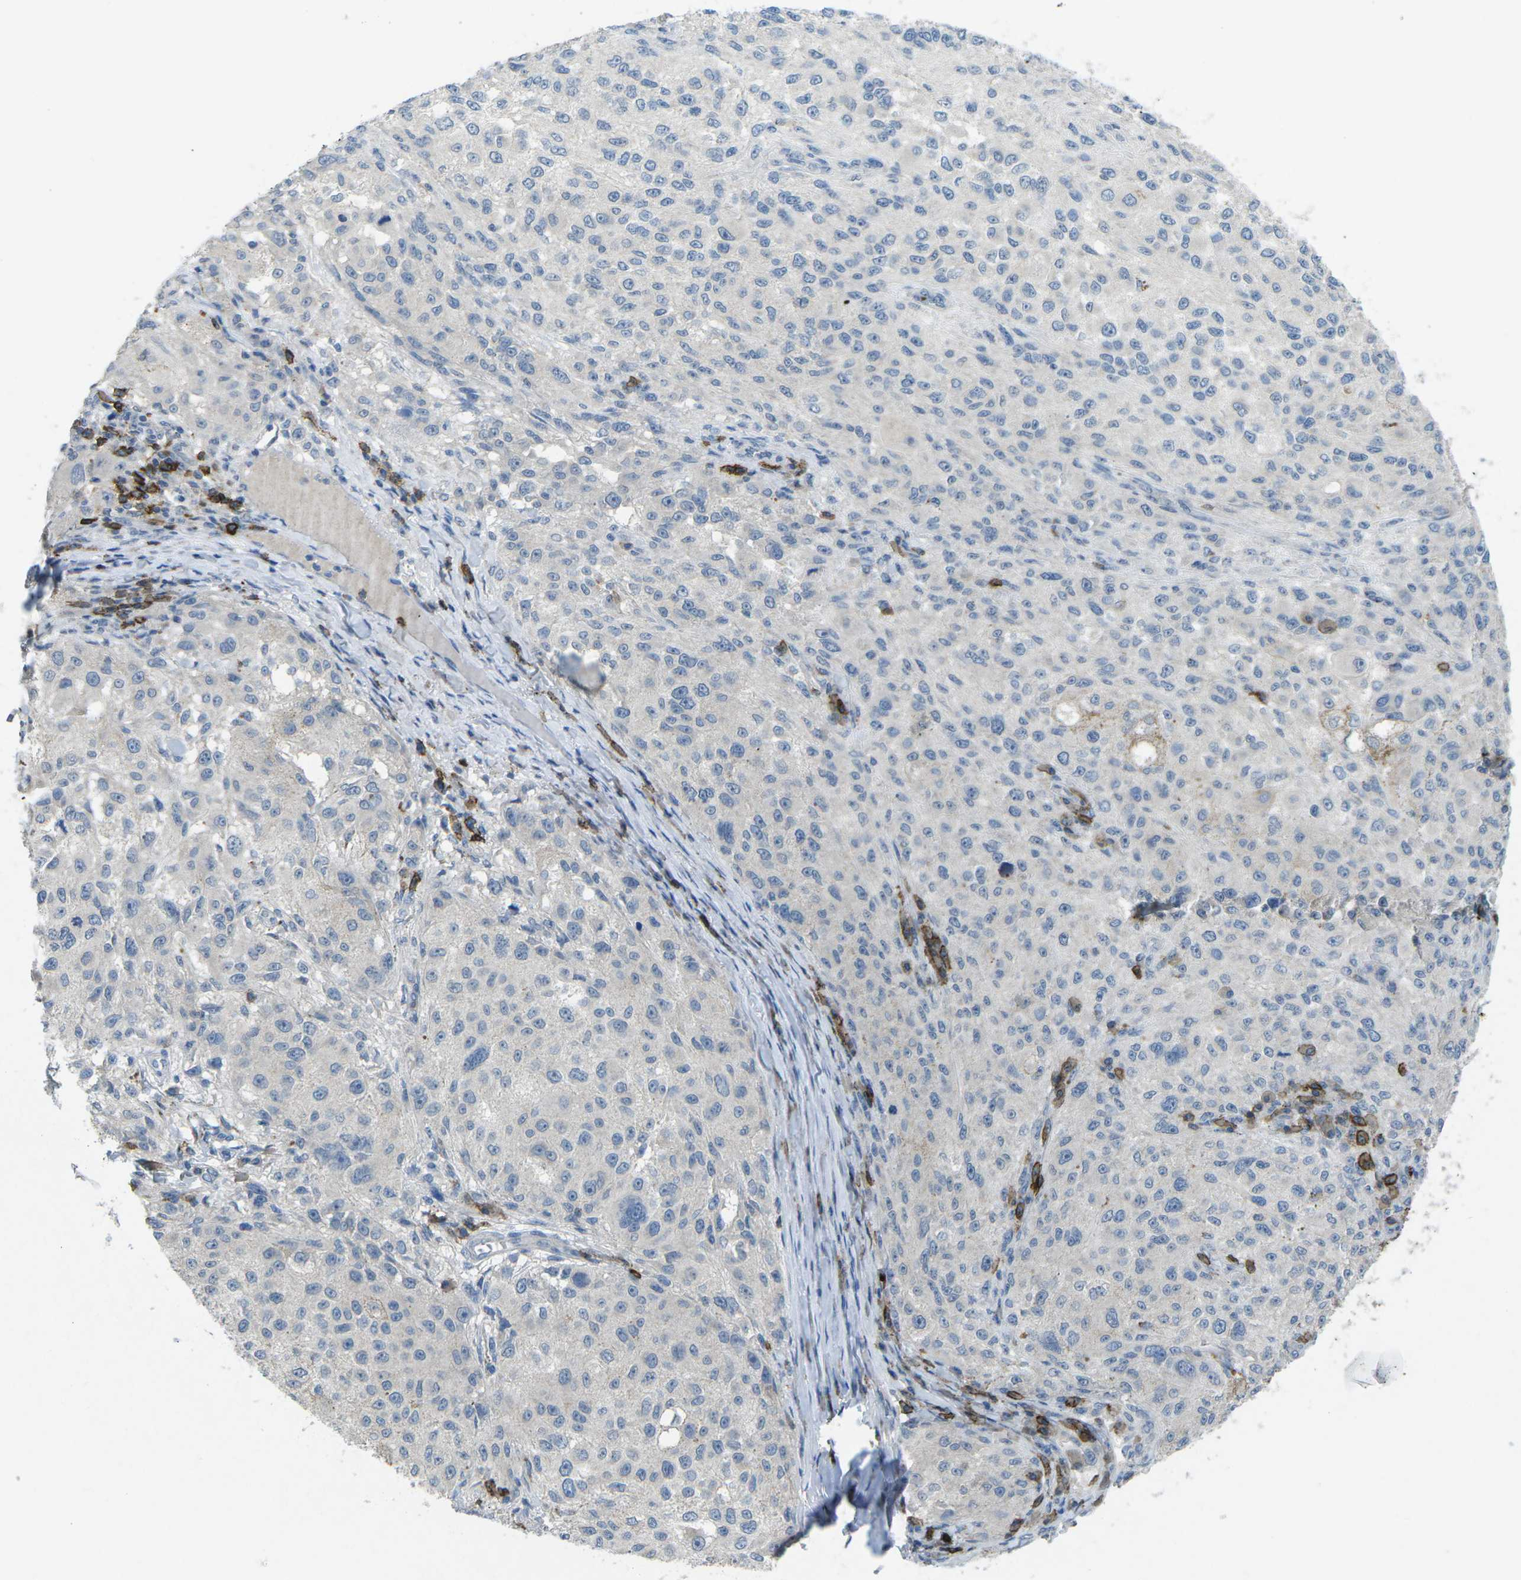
{"staining": {"intensity": "negative", "quantity": "none", "location": "none"}, "tissue": "melanoma", "cell_type": "Tumor cells", "image_type": "cancer", "snomed": [{"axis": "morphology", "description": "Necrosis, NOS"}, {"axis": "morphology", "description": "Malignant melanoma, NOS"}, {"axis": "topography", "description": "Skin"}], "caption": "Immunohistochemical staining of malignant melanoma reveals no significant positivity in tumor cells.", "gene": "CD19", "patient": {"sex": "female", "age": 87}}